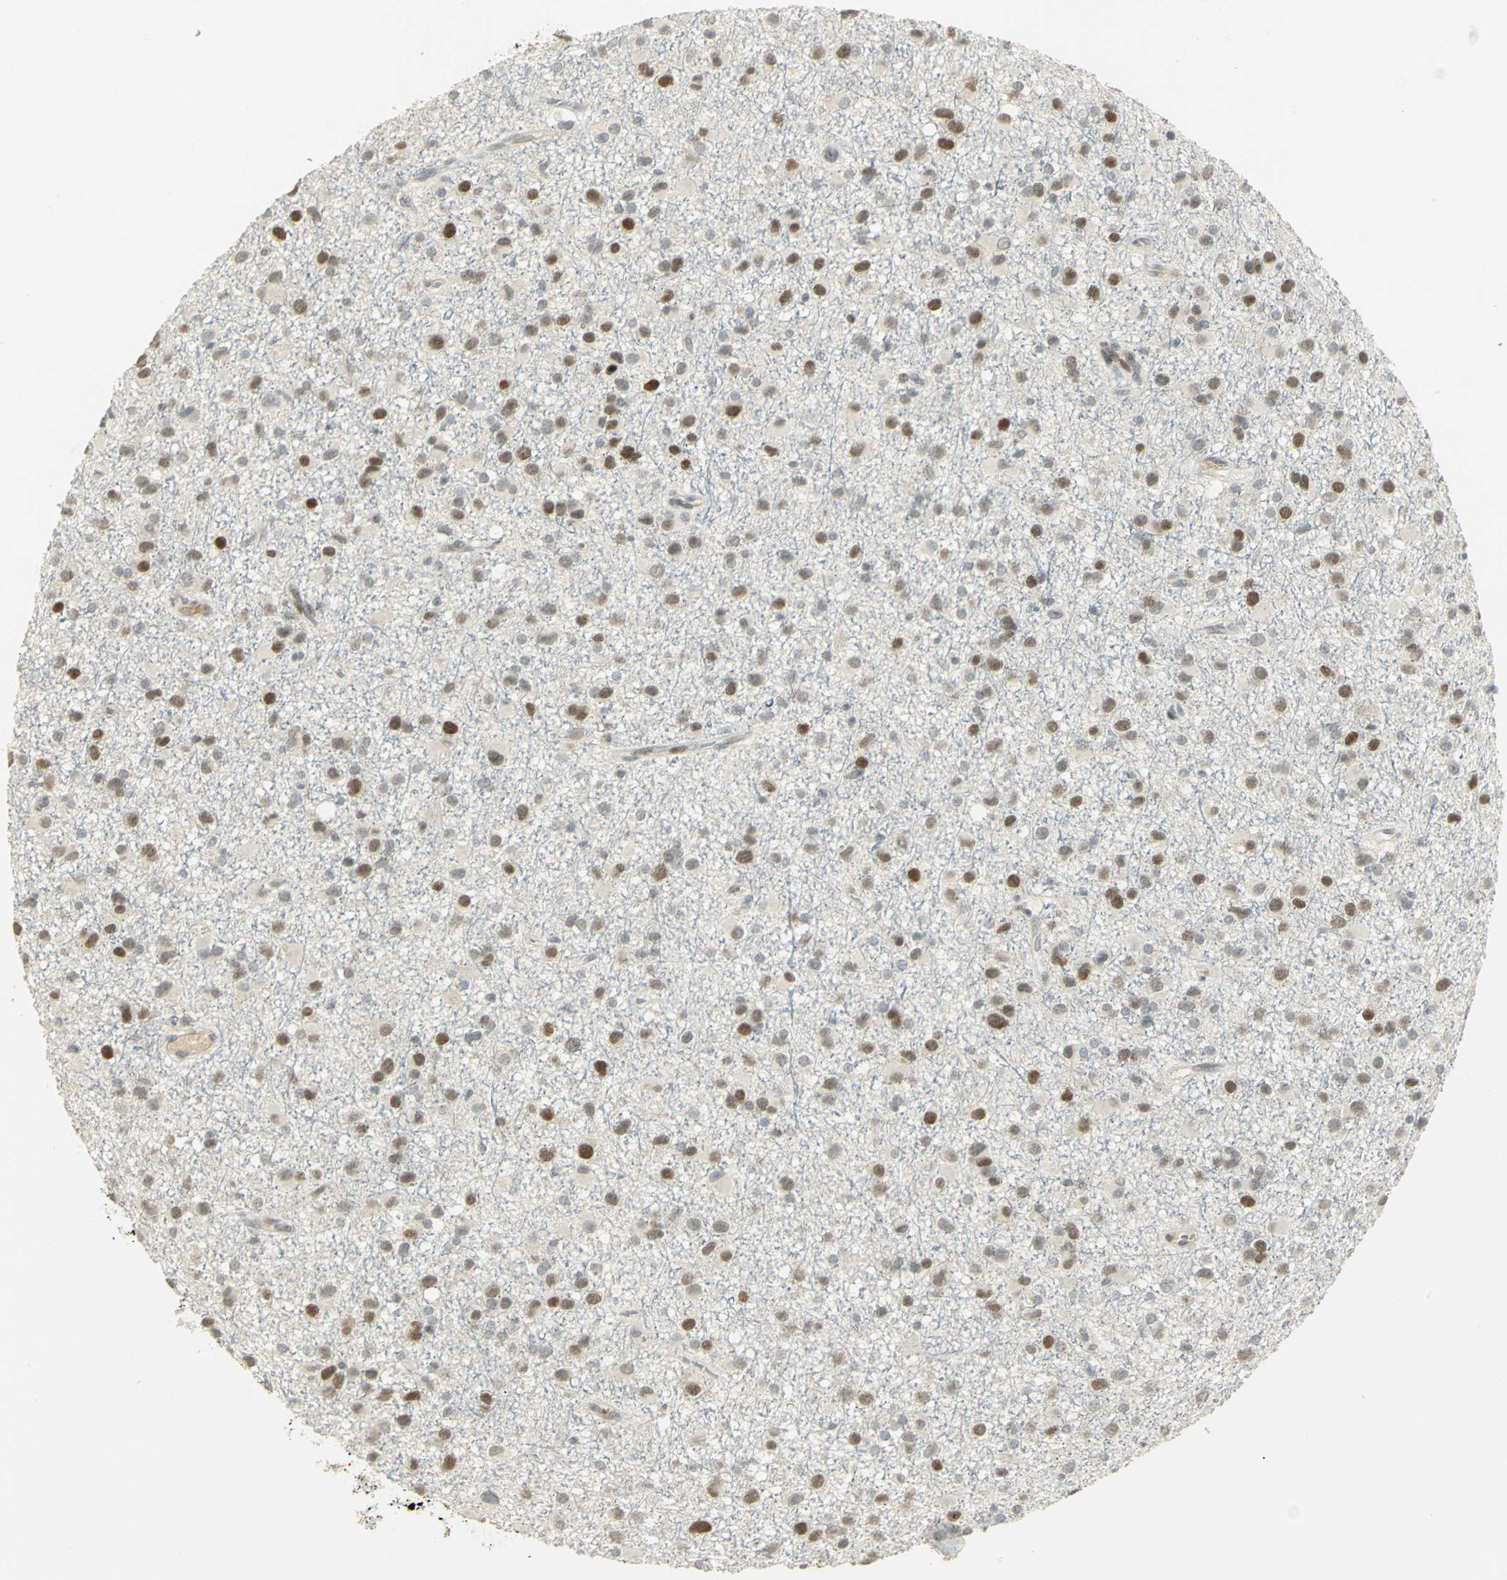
{"staining": {"intensity": "moderate", "quantity": "25%-75%", "location": "nuclear"}, "tissue": "glioma", "cell_type": "Tumor cells", "image_type": "cancer", "snomed": [{"axis": "morphology", "description": "Glioma, malignant, Low grade"}, {"axis": "topography", "description": "Brain"}], "caption": "Protein positivity by IHC displays moderate nuclear positivity in about 25%-75% of tumor cells in glioma. (DAB = brown stain, brightfield microscopy at high magnification).", "gene": "AK6", "patient": {"sex": "male", "age": 42}}